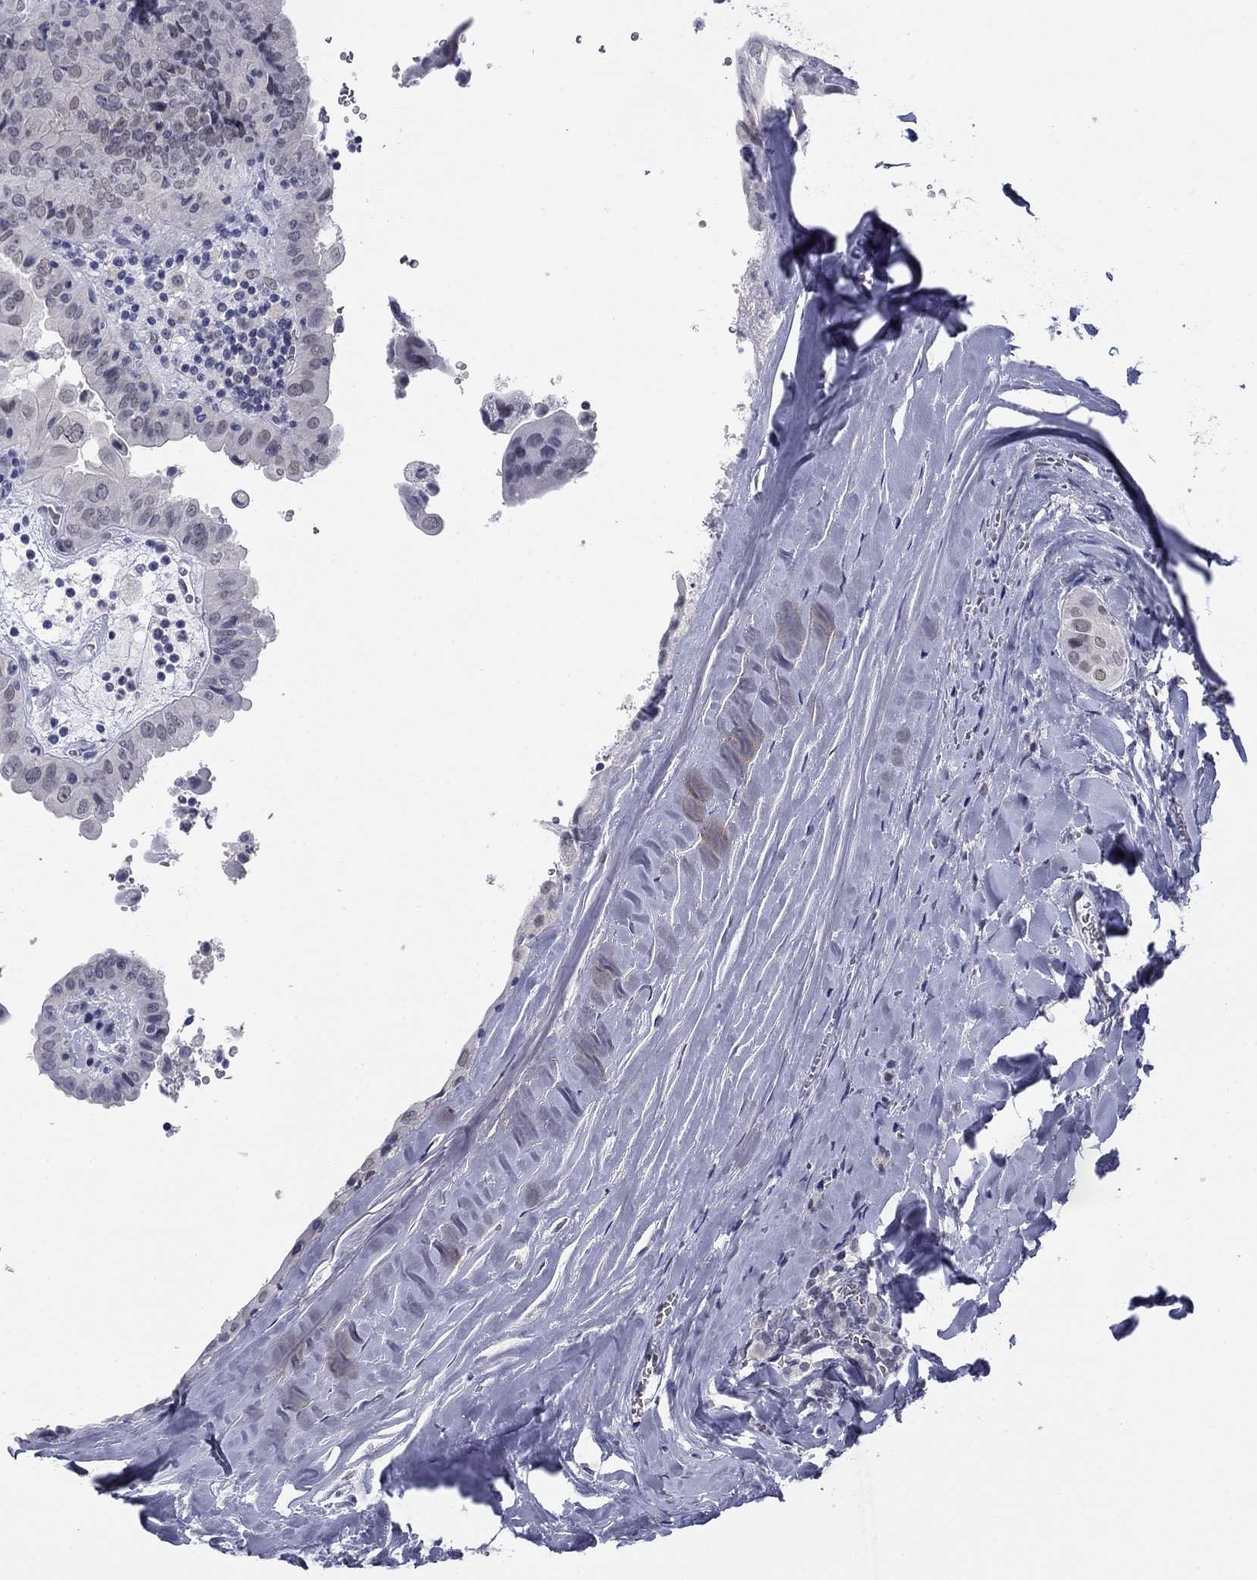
{"staining": {"intensity": "negative", "quantity": "none", "location": "none"}, "tissue": "thyroid cancer", "cell_type": "Tumor cells", "image_type": "cancer", "snomed": [{"axis": "morphology", "description": "Papillary adenocarcinoma, NOS"}, {"axis": "topography", "description": "Thyroid gland"}], "caption": "There is no significant positivity in tumor cells of thyroid papillary adenocarcinoma.", "gene": "TIGD4", "patient": {"sex": "female", "age": 37}}